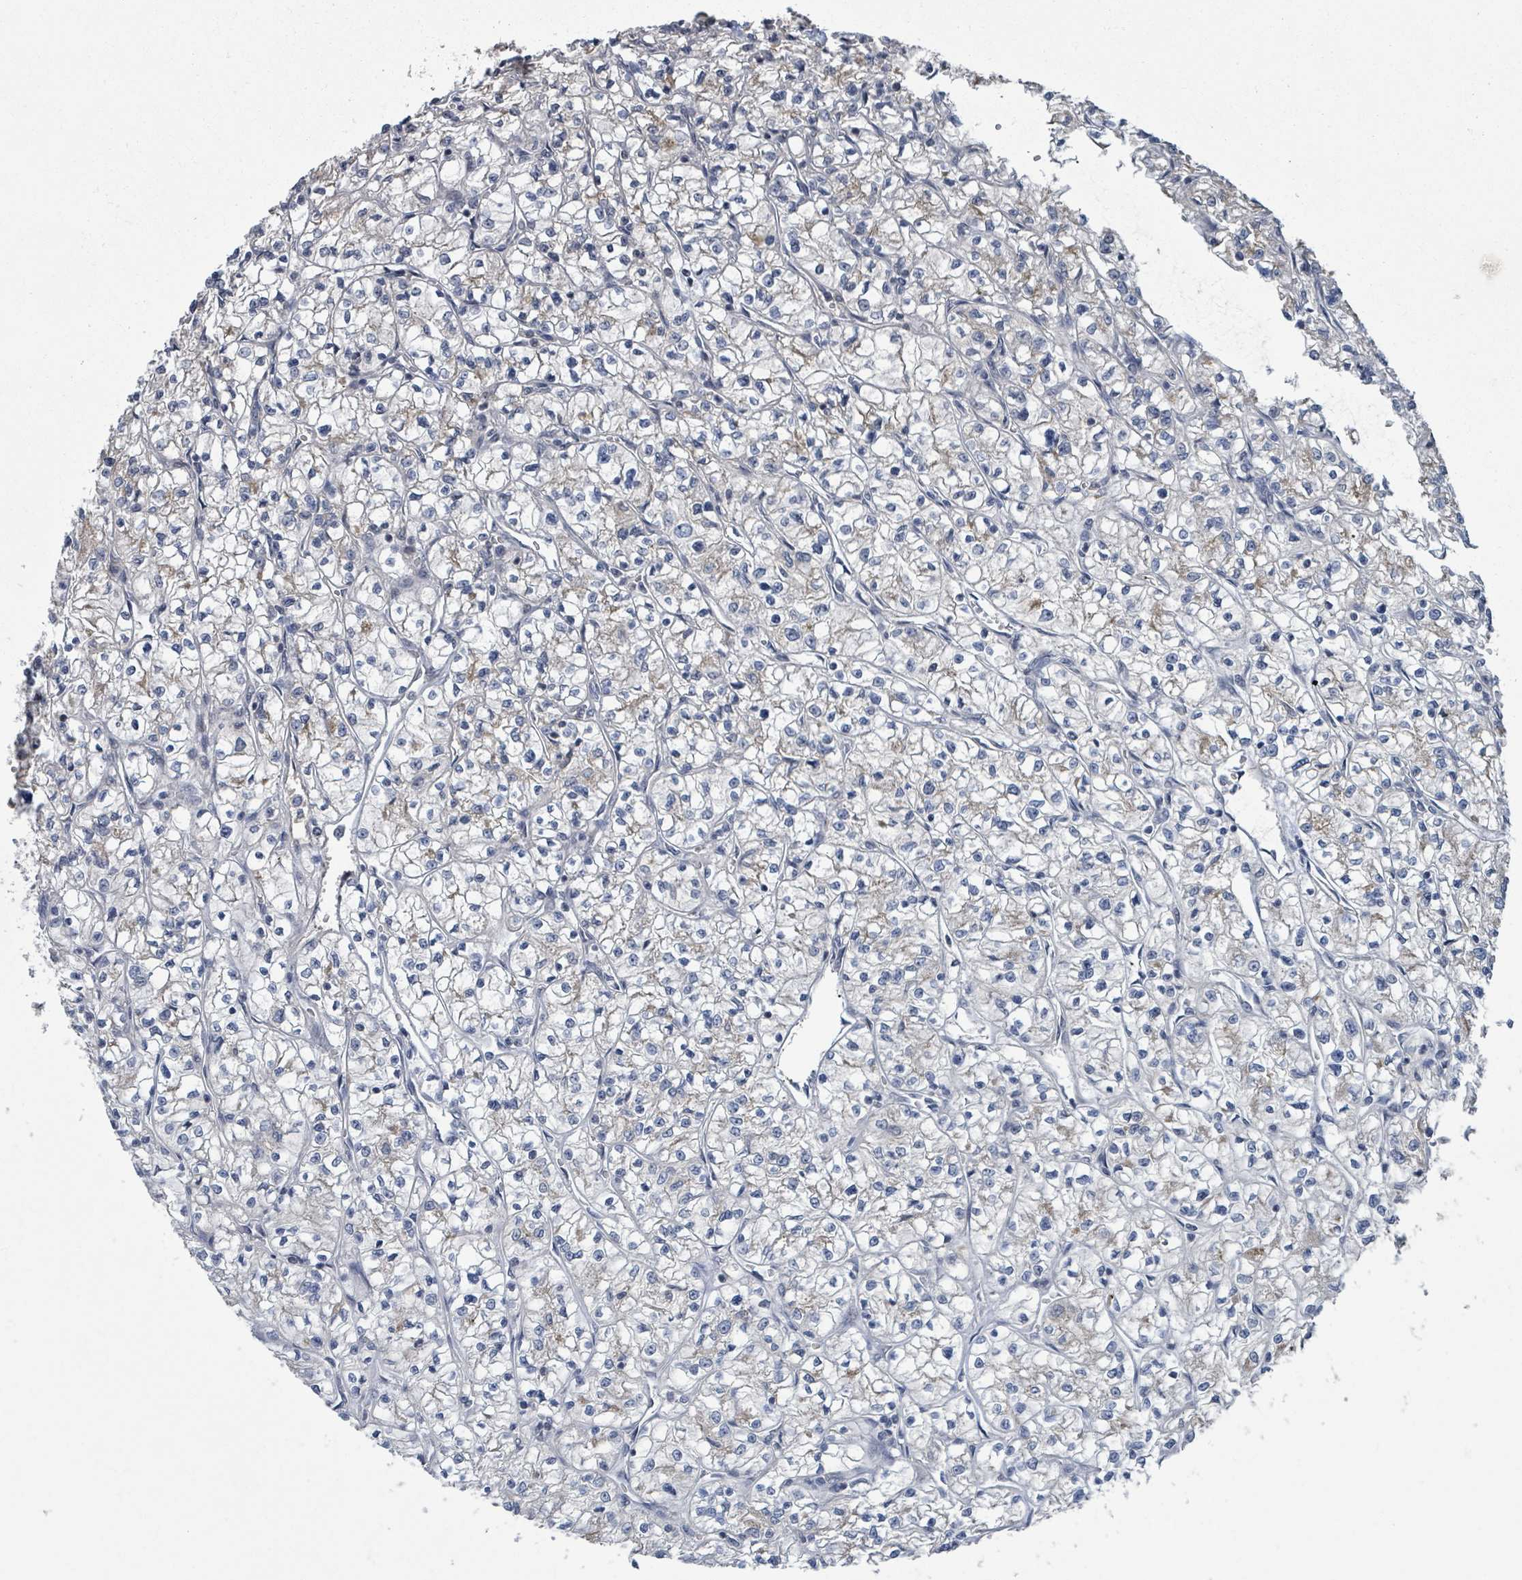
{"staining": {"intensity": "negative", "quantity": "none", "location": "none"}, "tissue": "renal cancer", "cell_type": "Tumor cells", "image_type": "cancer", "snomed": [{"axis": "morphology", "description": "Adenocarcinoma, NOS"}, {"axis": "topography", "description": "Kidney"}], "caption": "A histopathology image of renal adenocarcinoma stained for a protein shows no brown staining in tumor cells.", "gene": "ZBTB14", "patient": {"sex": "female", "age": 64}}